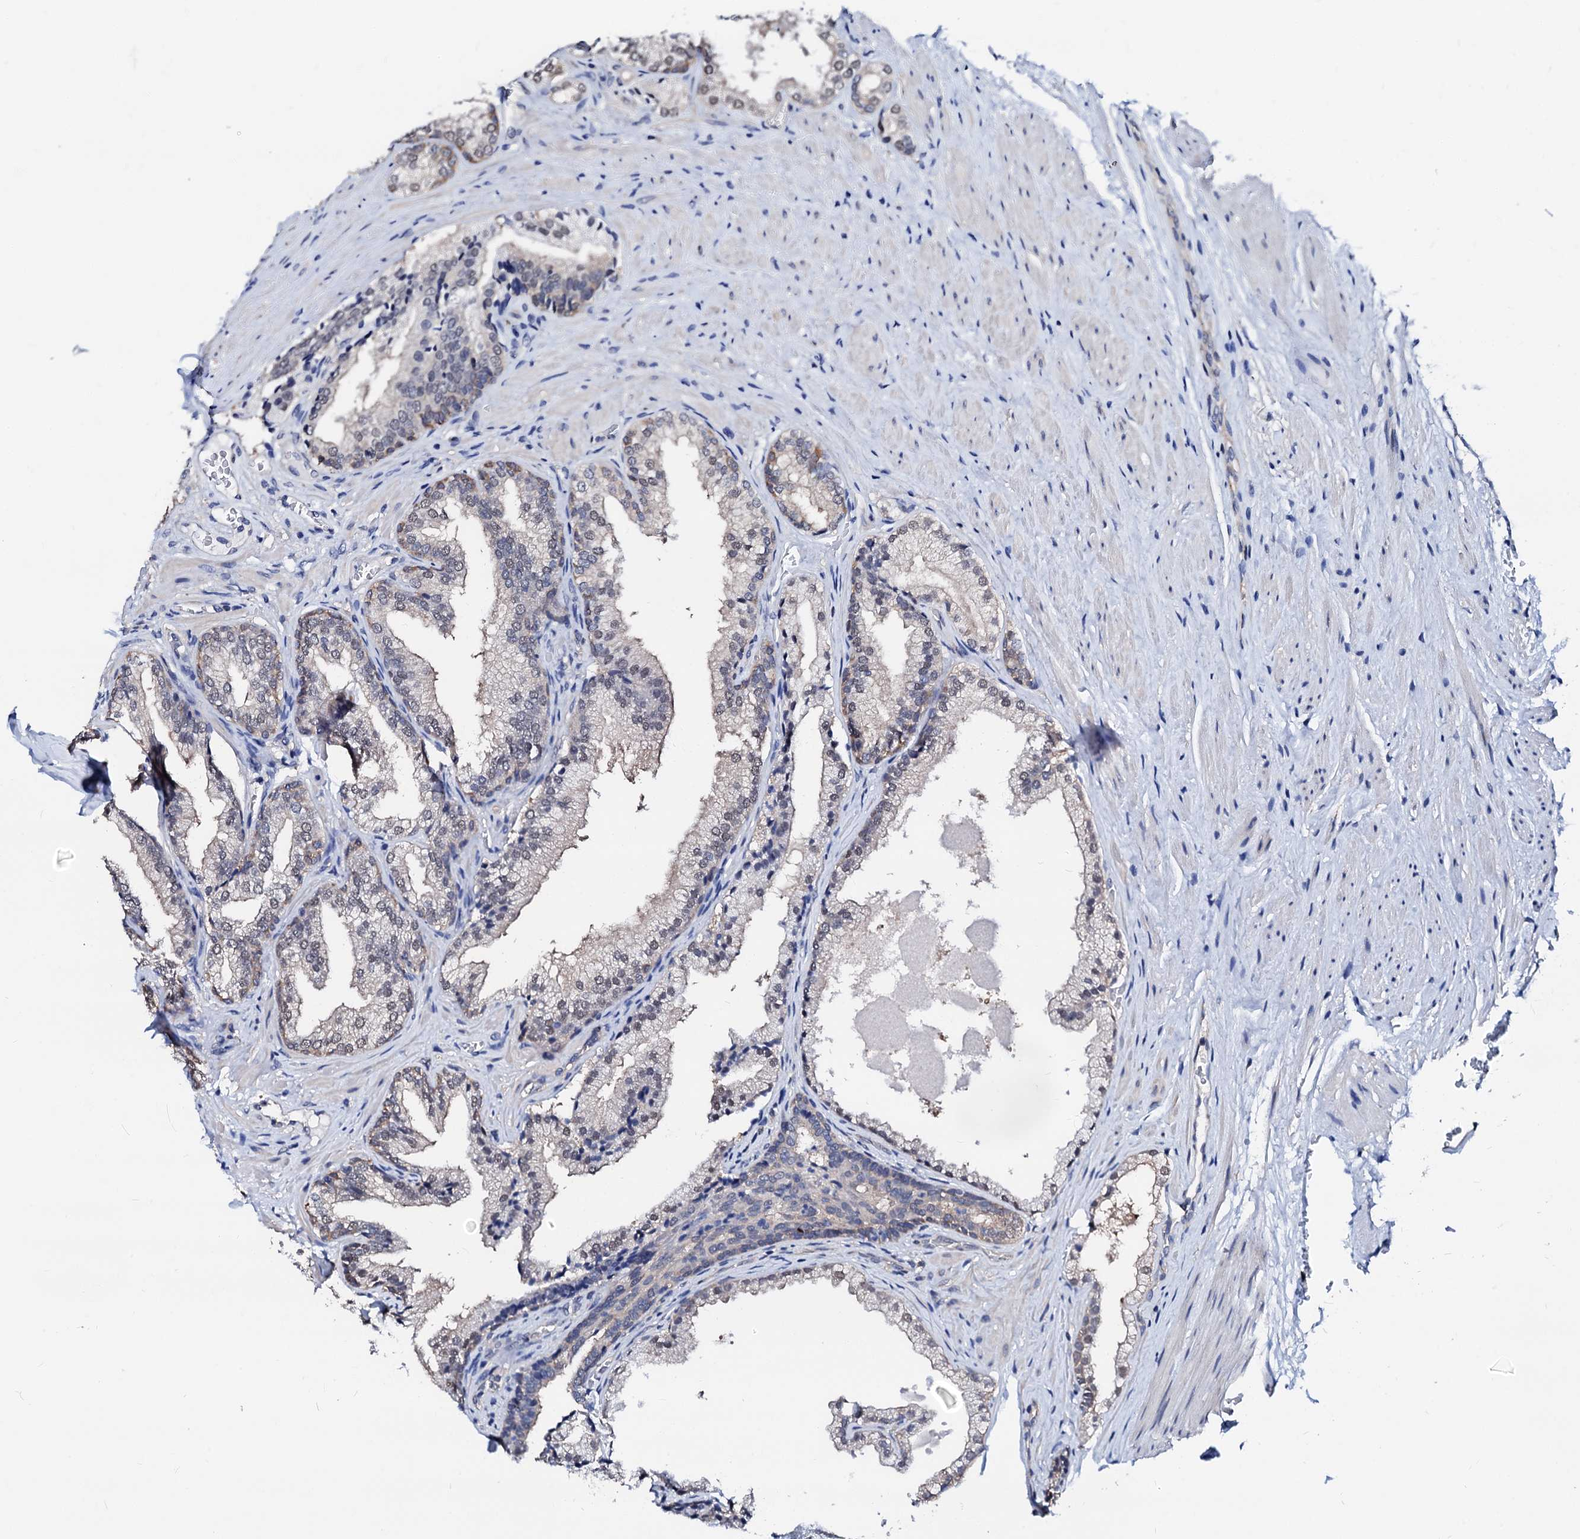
{"staining": {"intensity": "weak", "quantity": "<25%", "location": "nuclear"}, "tissue": "prostate", "cell_type": "Glandular cells", "image_type": "normal", "snomed": [{"axis": "morphology", "description": "Normal tissue, NOS"}, {"axis": "topography", "description": "Prostate"}], "caption": "The histopathology image displays no staining of glandular cells in normal prostate. Nuclei are stained in blue.", "gene": "CSN2", "patient": {"sex": "male", "age": 76}}